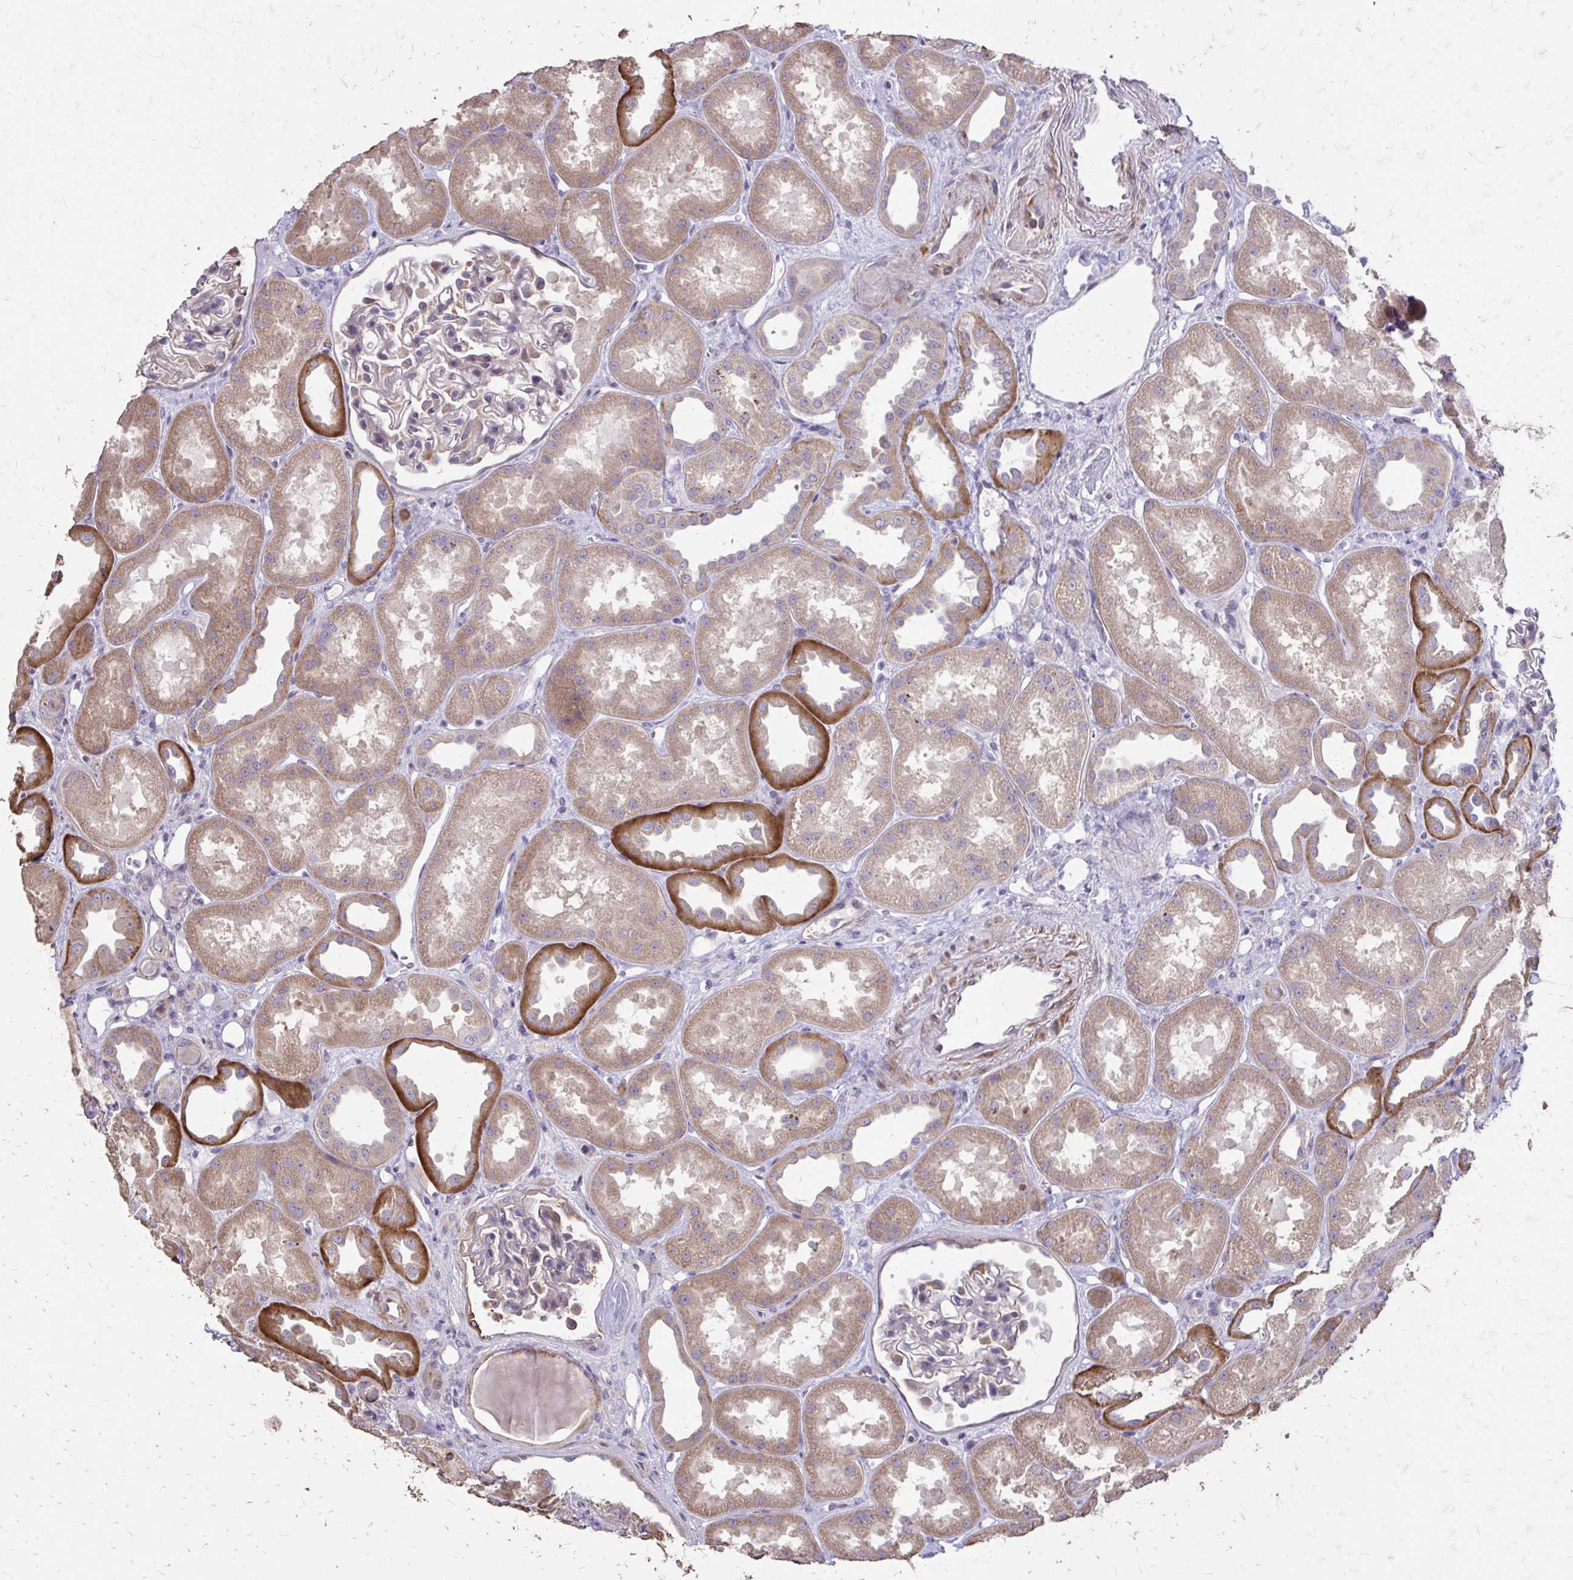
{"staining": {"intensity": "weak", "quantity": "<25%", "location": "cytoplasmic/membranous"}, "tissue": "kidney", "cell_type": "Cells in glomeruli", "image_type": "normal", "snomed": [{"axis": "morphology", "description": "Normal tissue, NOS"}, {"axis": "topography", "description": "Kidney"}], "caption": "Immunohistochemistry of benign human kidney demonstrates no expression in cells in glomeruli.", "gene": "MYORG", "patient": {"sex": "male", "age": 61}}